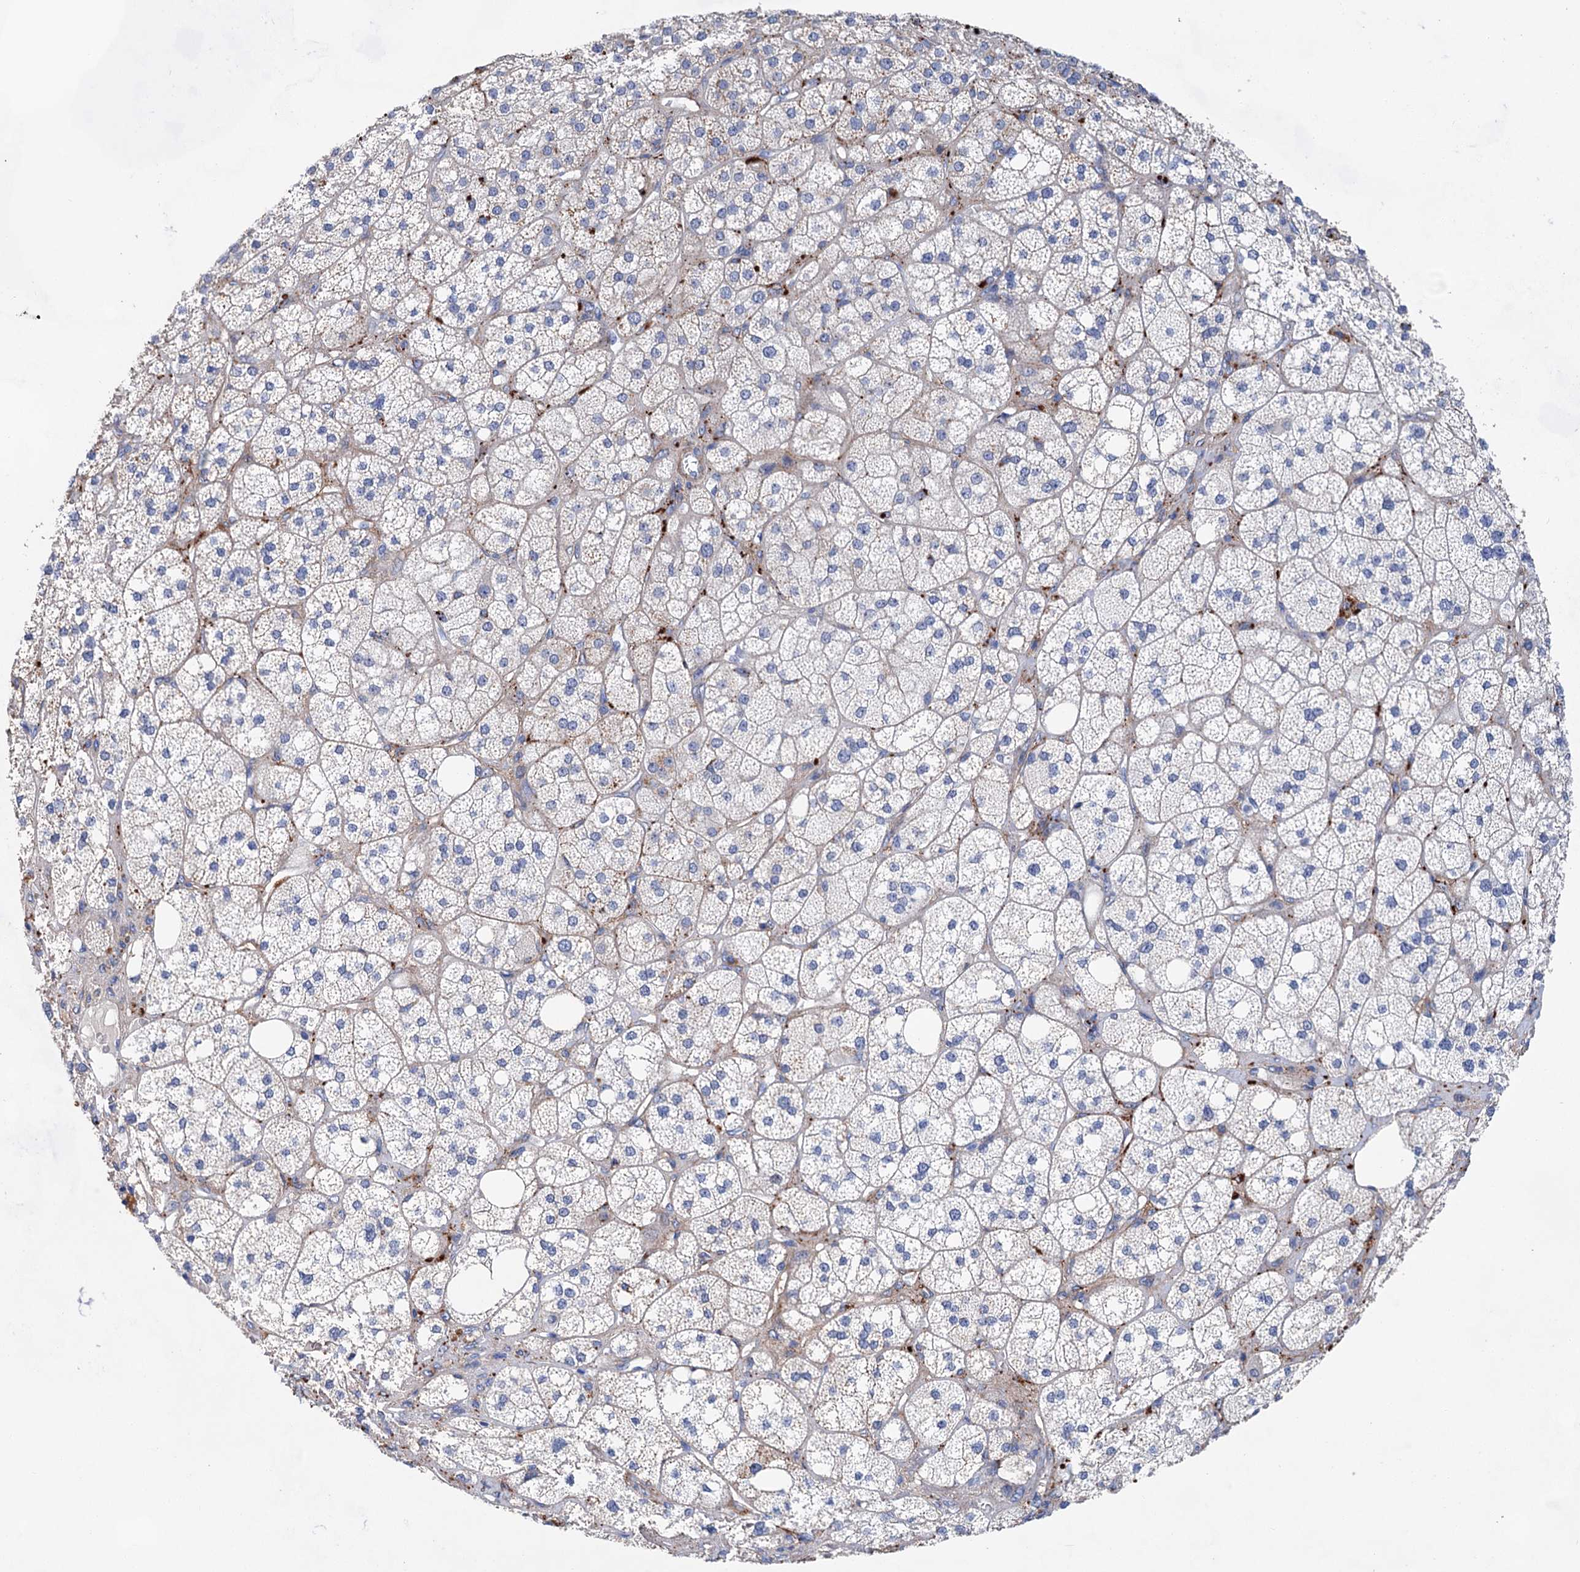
{"staining": {"intensity": "moderate", "quantity": "<25%", "location": "cytoplasmic/membranous"}, "tissue": "adrenal gland", "cell_type": "Glandular cells", "image_type": "normal", "snomed": [{"axis": "morphology", "description": "Normal tissue, NOS"}, {"axis": "topography", "description": "Adrenal gland"}], "caption": "Protein expression analysis of benign adrenal gland displays moderate cytoplasmic/membranous expression in about <25% of glandular cells. The staining was performed using DAB (3,3'-diaminobenzidine) to visualize the protein expression in brown, while the nuclei were stained in blue with hematoxylin (Magnification: 20x).", "gene": "GPR155", "patient": {"sex": "male", "age": 61}}